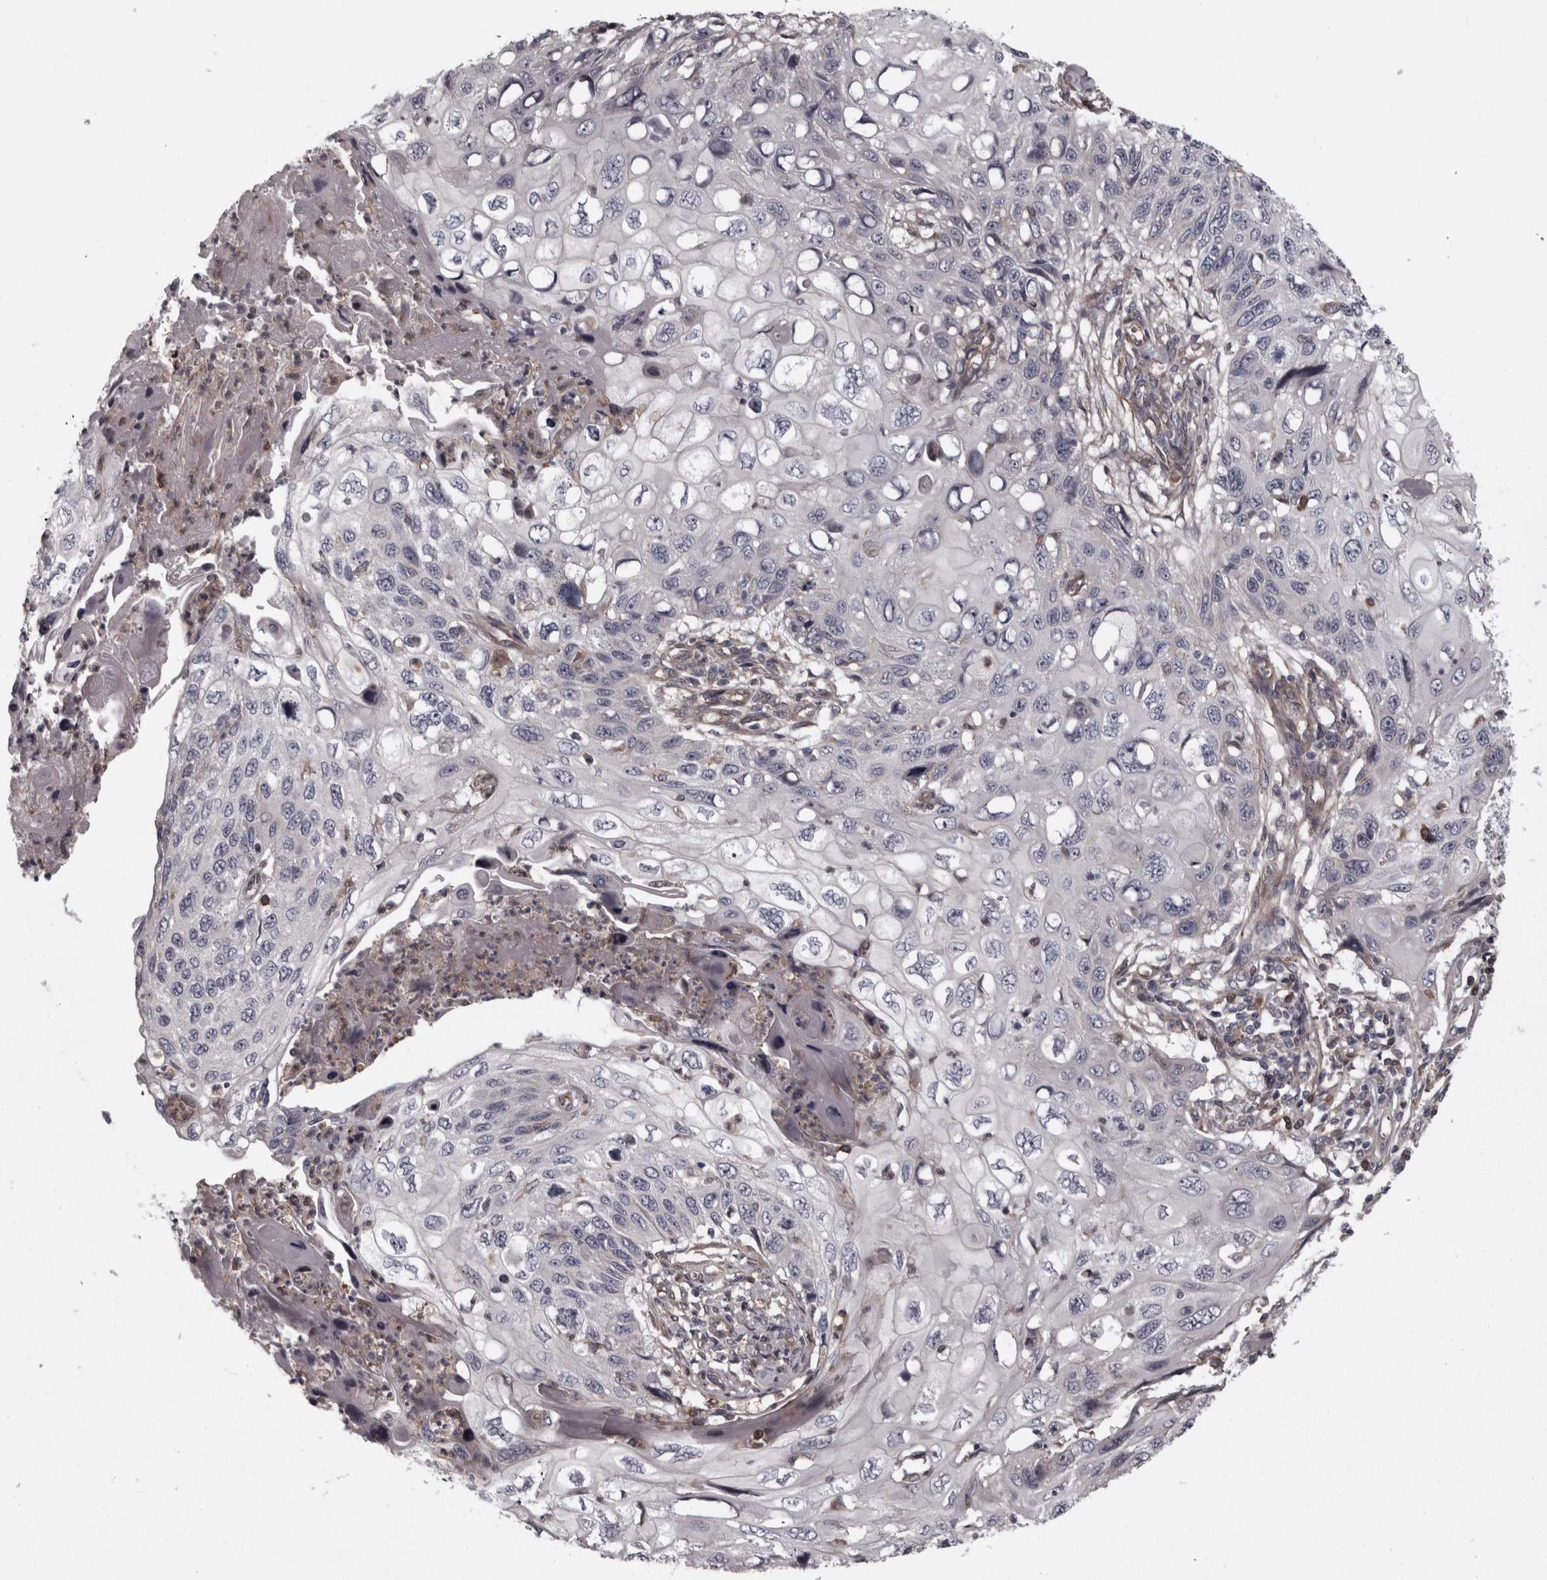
{"staining": {"intensity": "negative", "quantity": "none", "location": "none"}, "tissue": "cervical cancer", "cell_type": "Tumor cells", "image_type": "cancer", "snomed": [{"axis": "morphology", "description": "Squamous cell carcinoma, NOS"}, {"axis": "topography", "description": "Cervix"}], "caption": "High power microscopy image of an immunohistochemistry (IHC) photomicrograph of cervical cancer (squamous cell carcinoma), revealing no significant expression in tumor cells. (Immunohistochemistry (ihc), brightfield microscopy, high magnification).", "gene": "RSU1", "patient": {"sex": "female", "age": 70}}